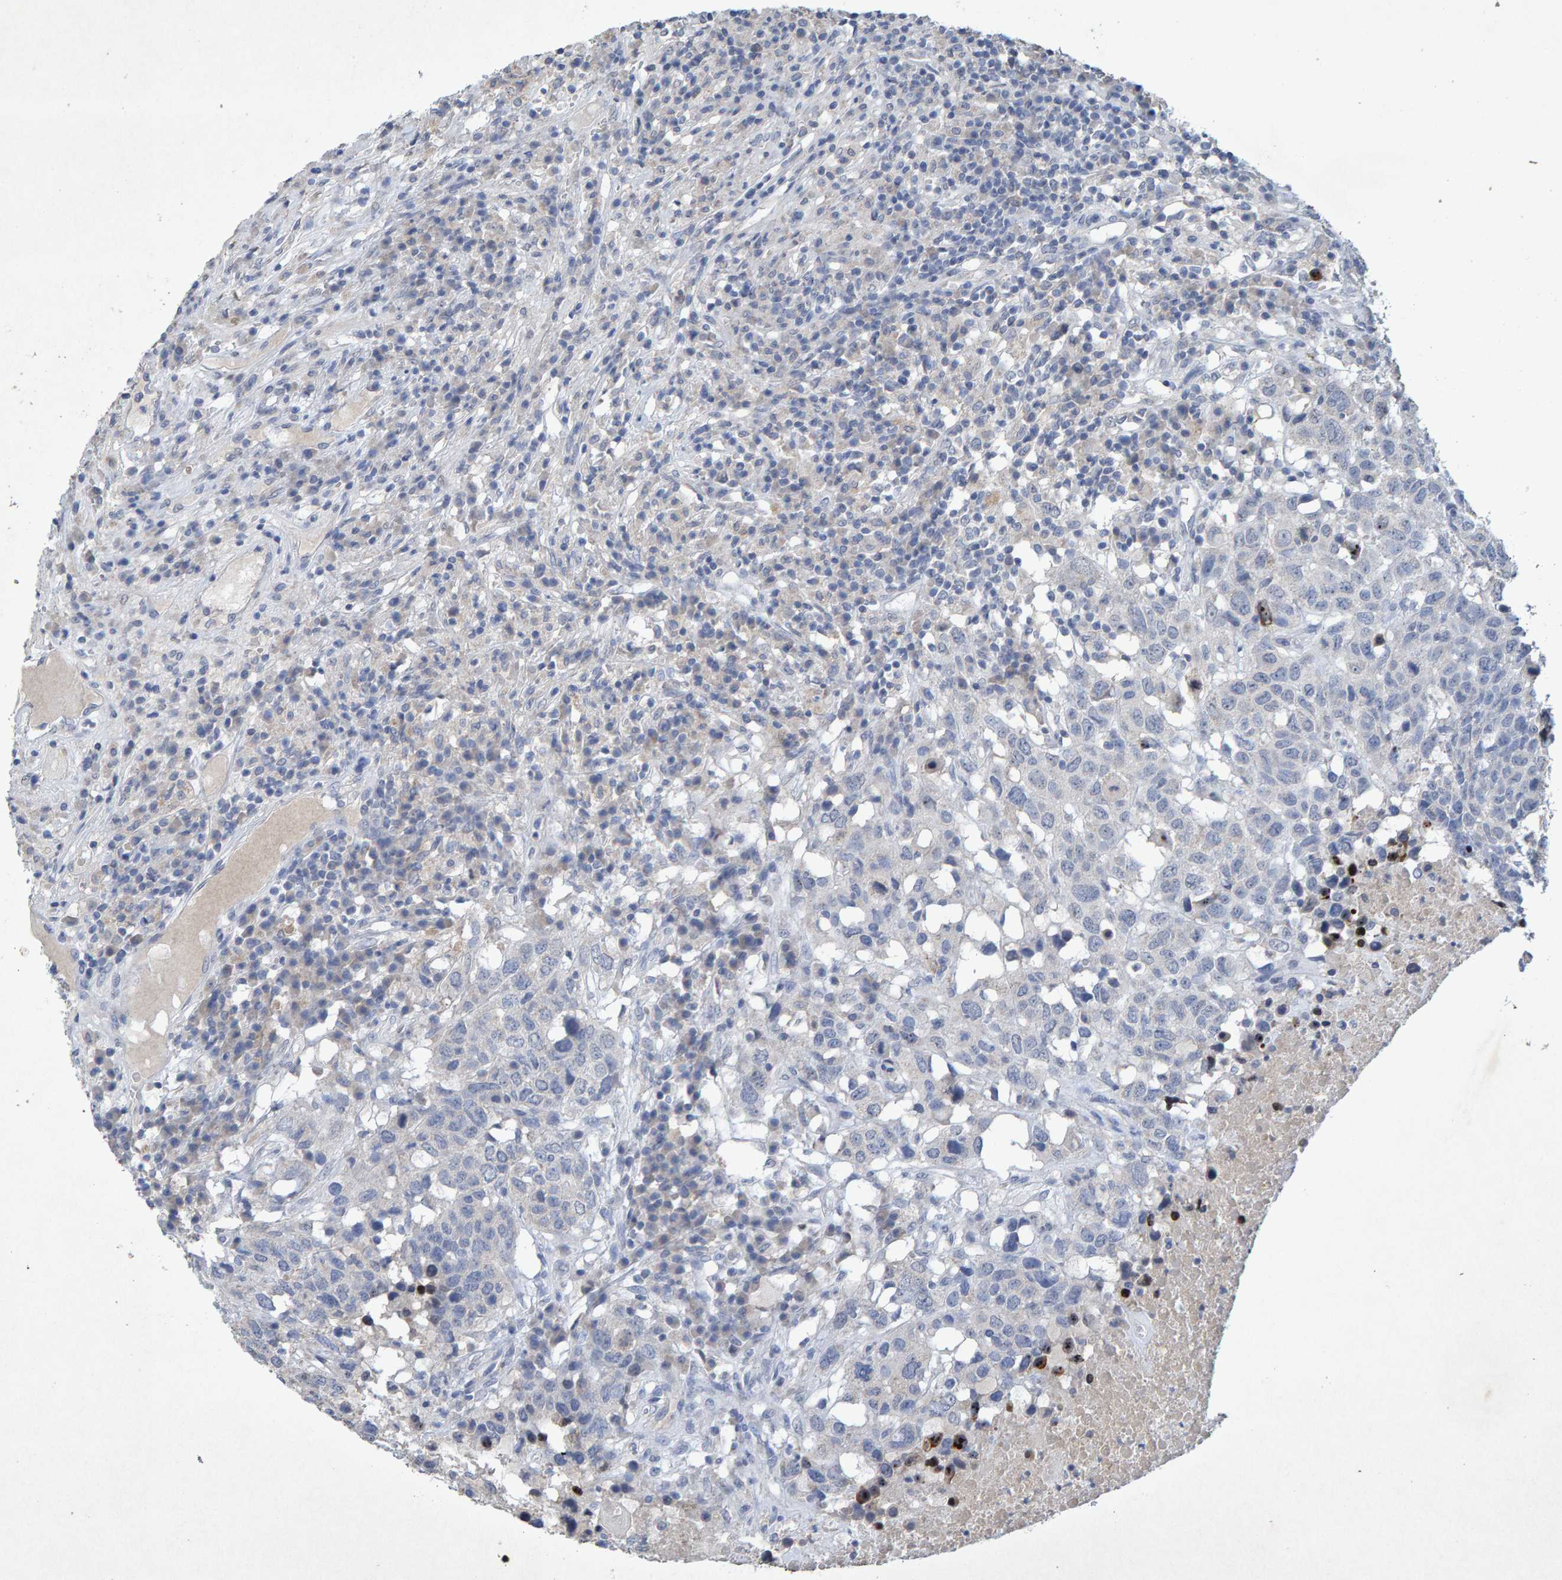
{"staining": {"intensity": "negative", "quantity": "none", "location": "none"}, "tissue": "head and neck cancer", "cell_type": "Tumor cells", "image_type": "cancer", "snomed": [{"axis": "morphology", "description": "Squamous cell carcinoma, NOS"}, {"axis": "topography", "description": "Head-Neck"}], "caption": "There is no significant expression in tumor cells of head and neck cancer (squamous cell carcinoma).", "gene": "CTH", "patient": {"sex": "male", "age": 66}}